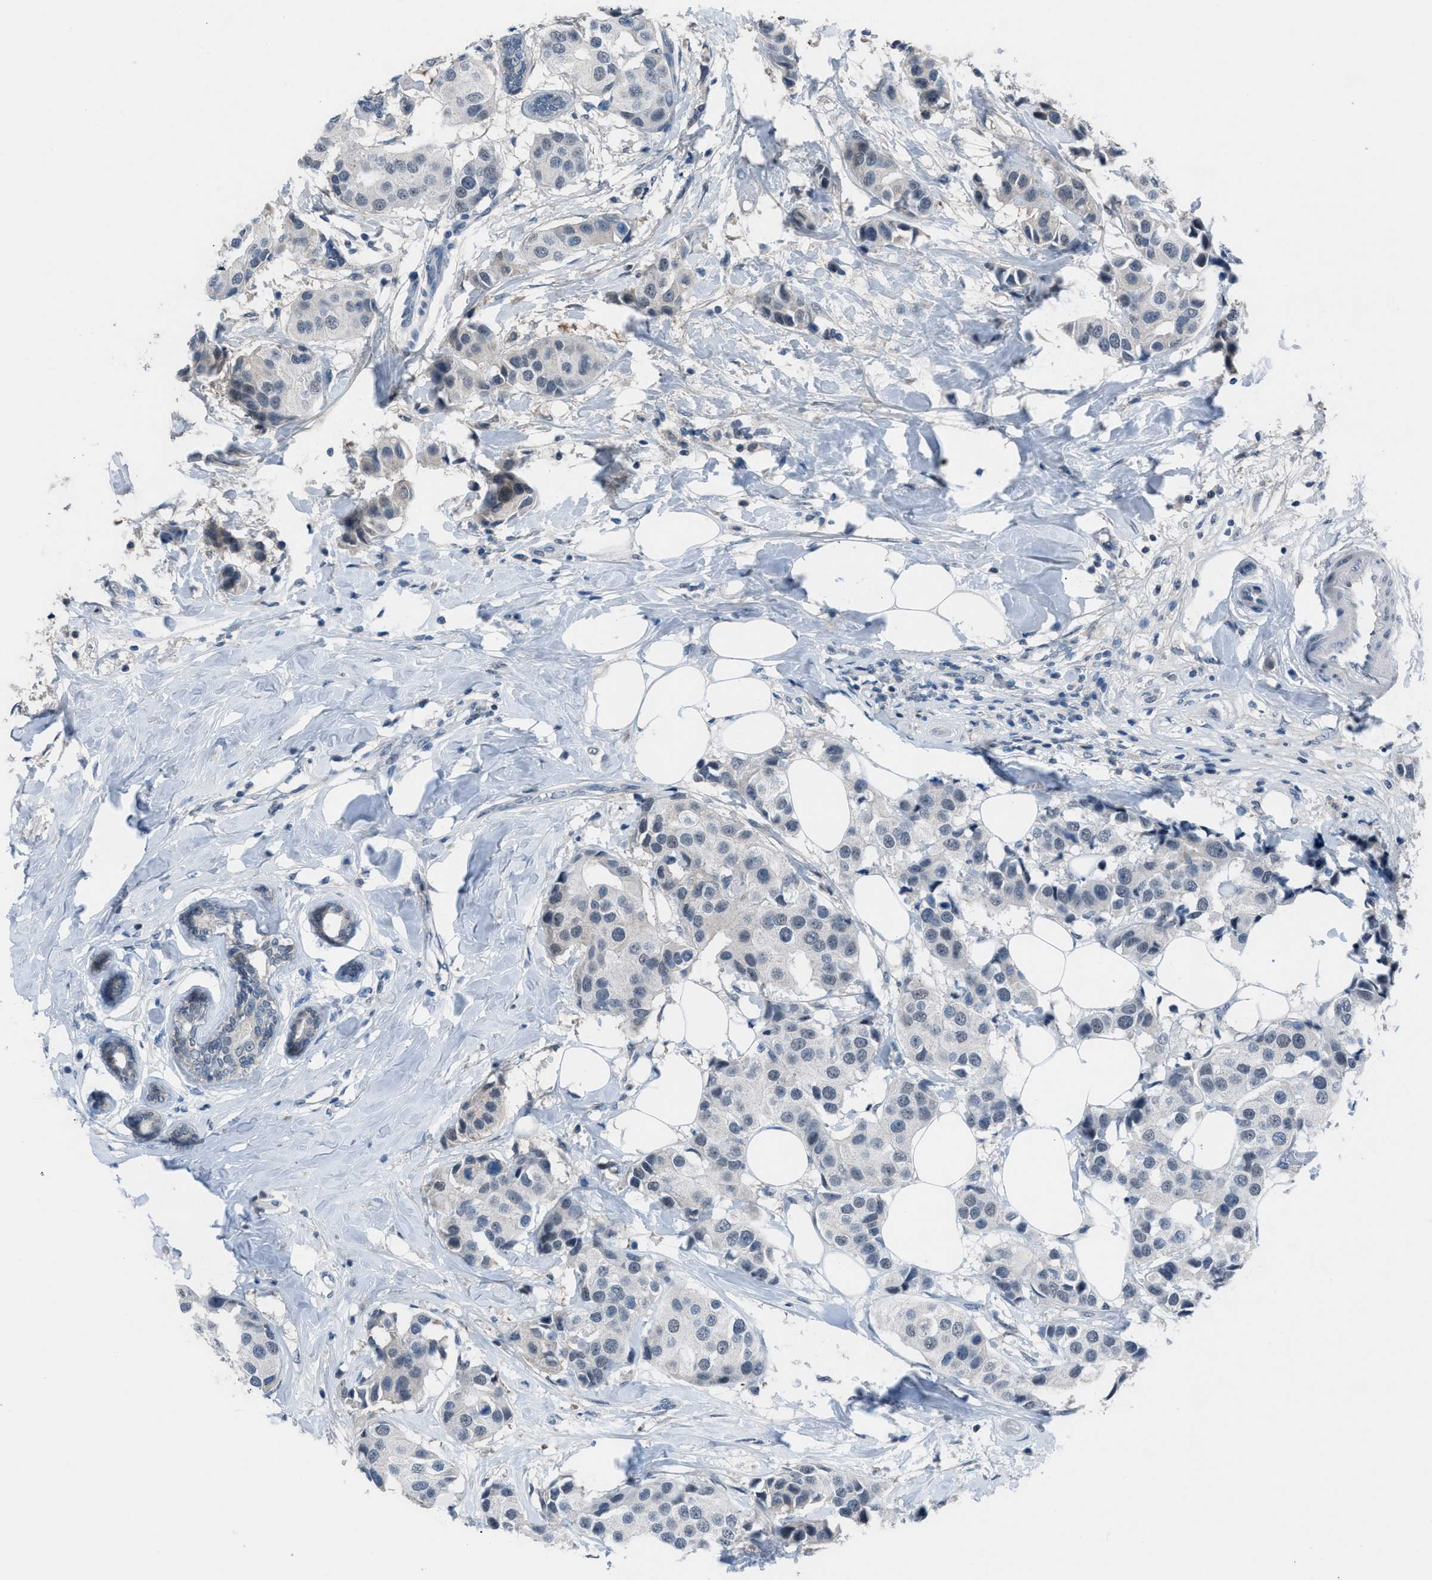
{"staining": {"intensity": "negative", "quantity": "none", "location": "none"}, "tissue": "breast cancer", "cell_type": "Tumor cells", "image_type": "cancer", "snomed": [{"axis": "morphology", "description": "Normal tissue, NOS"}, {"axis": "morphology", "description": "Duct carcinoma"}, {"axis": "topography", "description": "Breast"}], "caption": "Histopathology image shows no protein expression in tumor cells of intraductal carcinoma (breast) tissue.", "gene": "ANAPC11", "patient": {"sex": "female", "age": 39}}